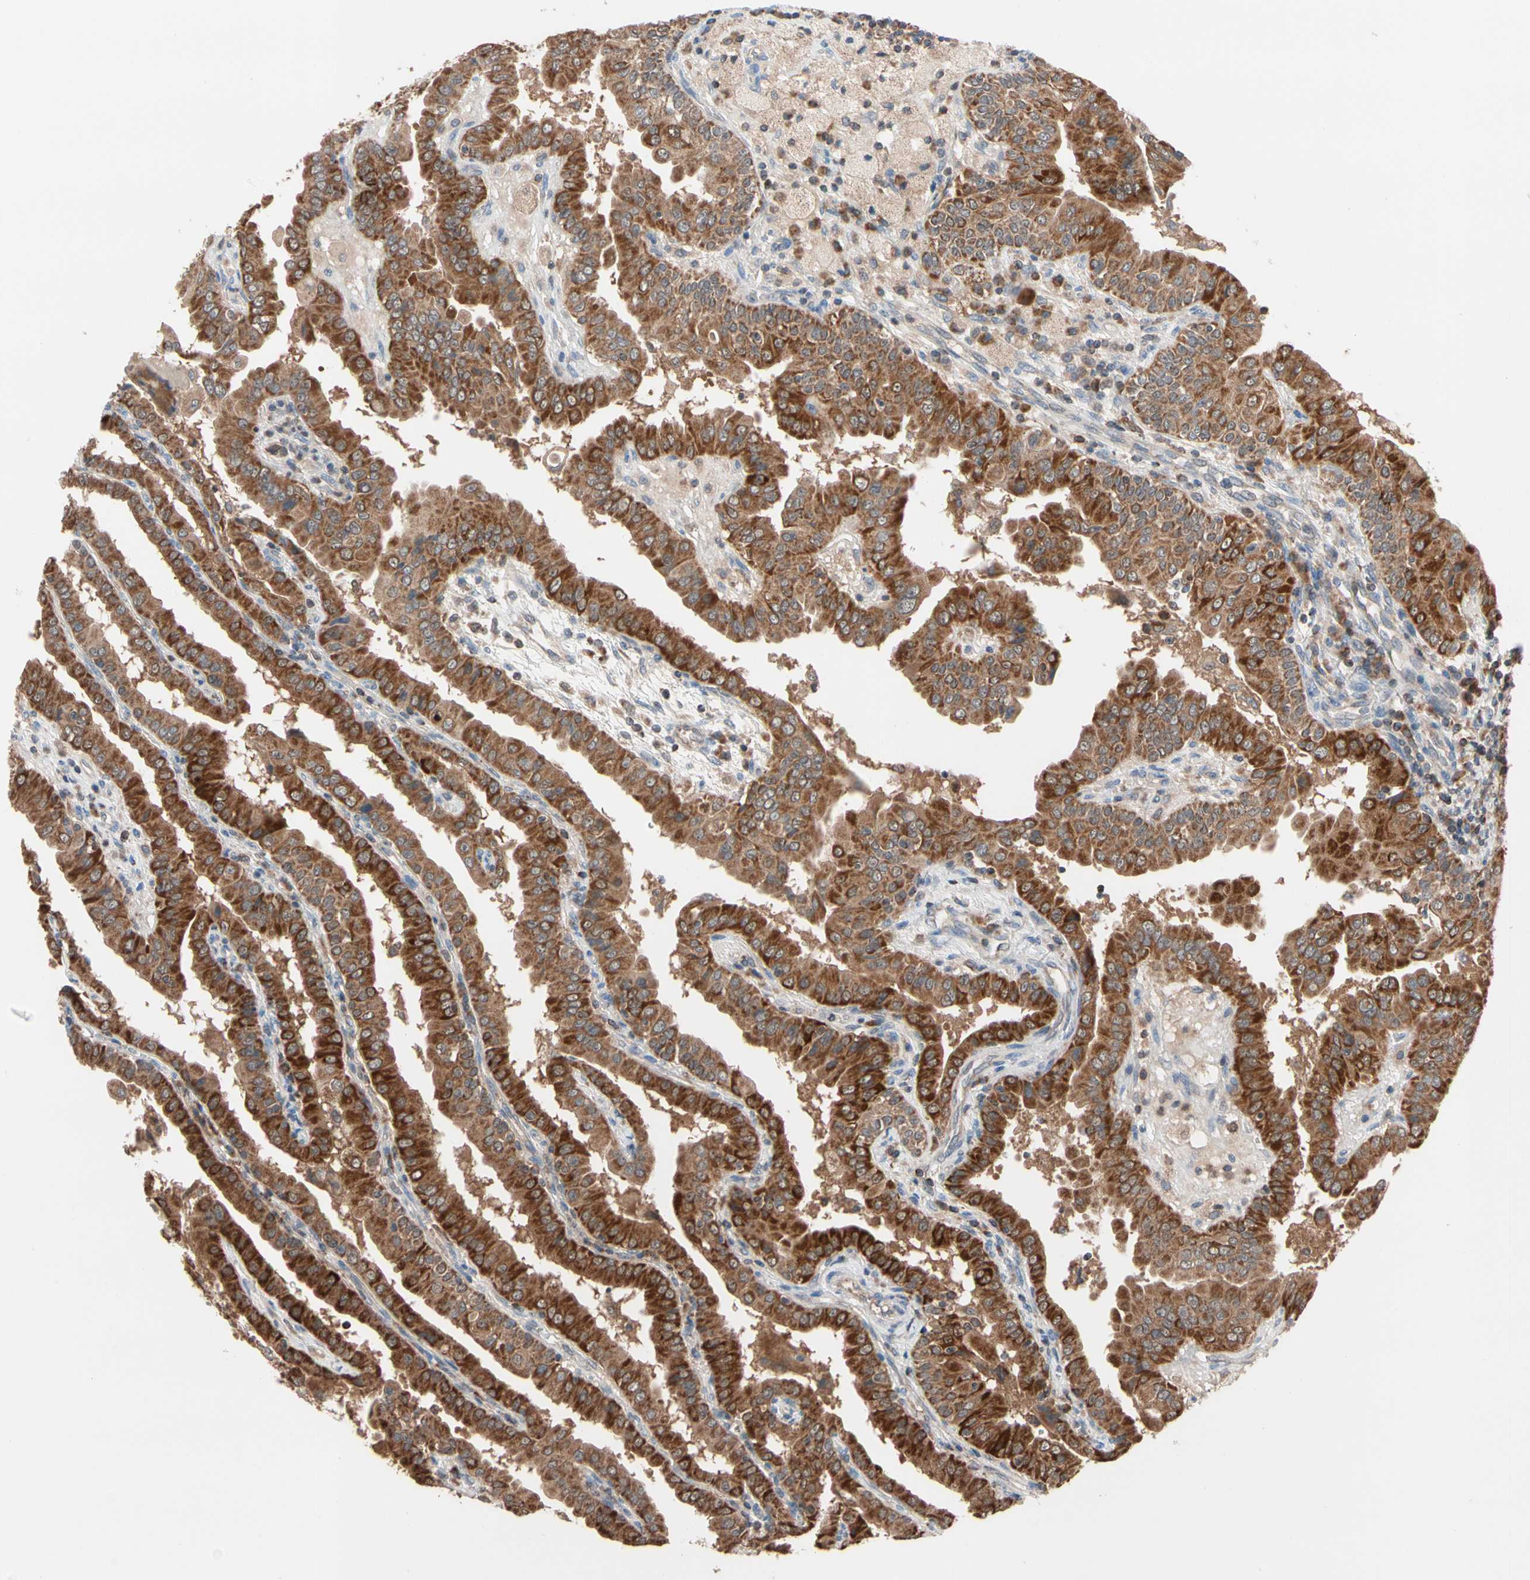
{"staining": {"intensity": "strong", "quantity": ">75%", "location": "cytoplasmic/membranous"}, "tissue": "thyroid cancer", "cell_type": "Tumor cells", "image_type": "cancer", "snomed": [{"axis": "morphology", "description": "Papillary adenocarcinoma, NOS"}, {"axis": "topography", "description": "Thyroid gland"}], "caption": "About >75% of tumor cells in human papillary adenocarcinoma (thyroid) show strong cytoplasmic/membranous protein positivity as visualized by brown immunohistochemical staining.", "gene": "MTHFS", "patient": {"sex": "male", "age": 33}}